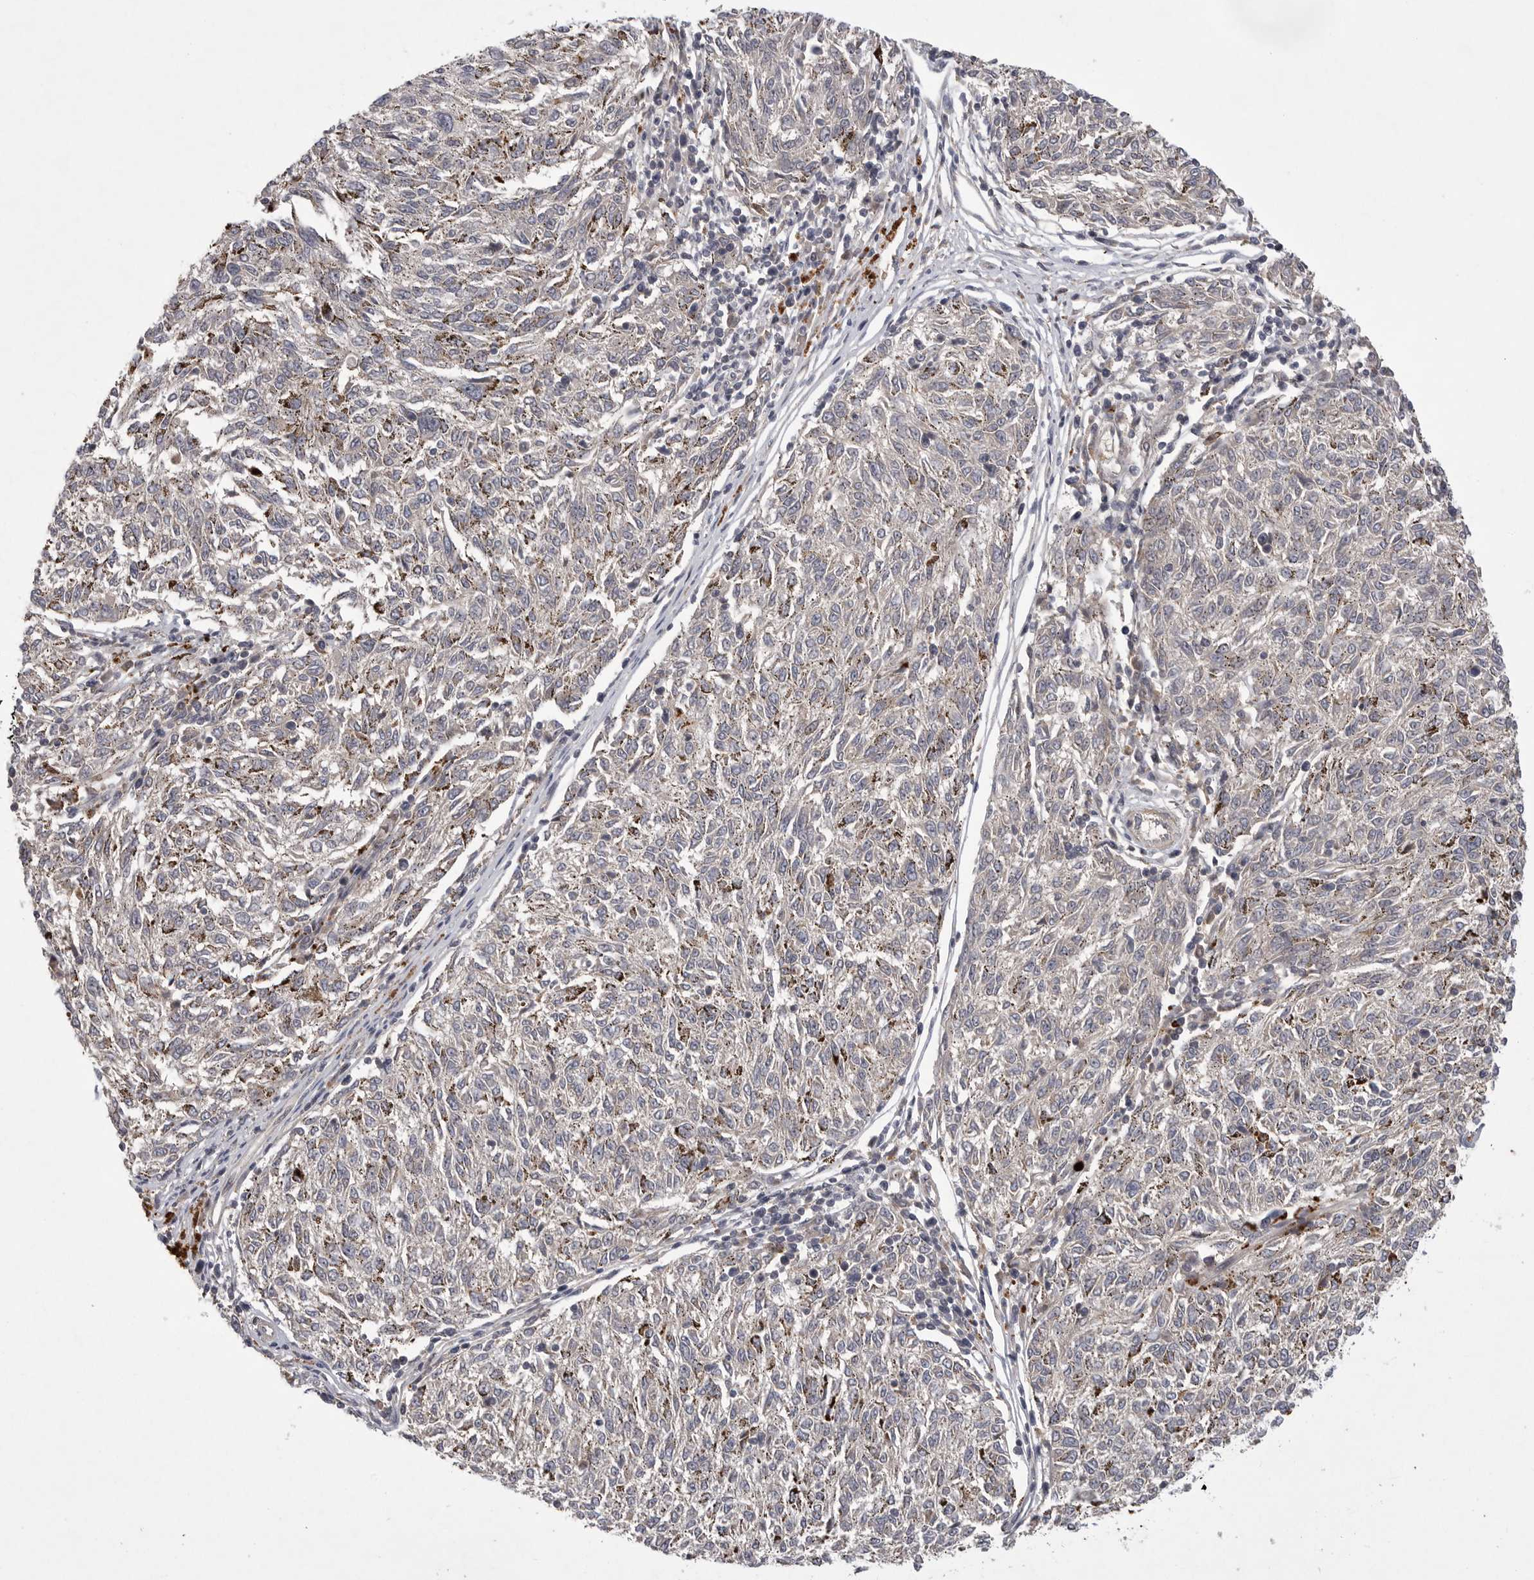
{"staining": {"intensity": "negative", "quantity": "none", "location": "none"}, "tissue": "melanoma", "cell_type": "Tumor cells", "image_type": "cancer", "snomed": [{"axis": "morphology", "description": "Malignant melanoma, NOS"}, {"axis": "topography", "description": "Skin"}], "caption": "An immunohistochemistry micrograph of malignant melanoma is shown. There is no staining in tumor cells of malignant melanoma. The staining was performed using DAB (3,3'-diaminobenzidine) to visualize the protein expression in brown, while the nuclei were stained in blue with hematoxylin (Magnification: 20x).", "gene": "UBE3D", "patient": {"sex": "female", "age": 72}}